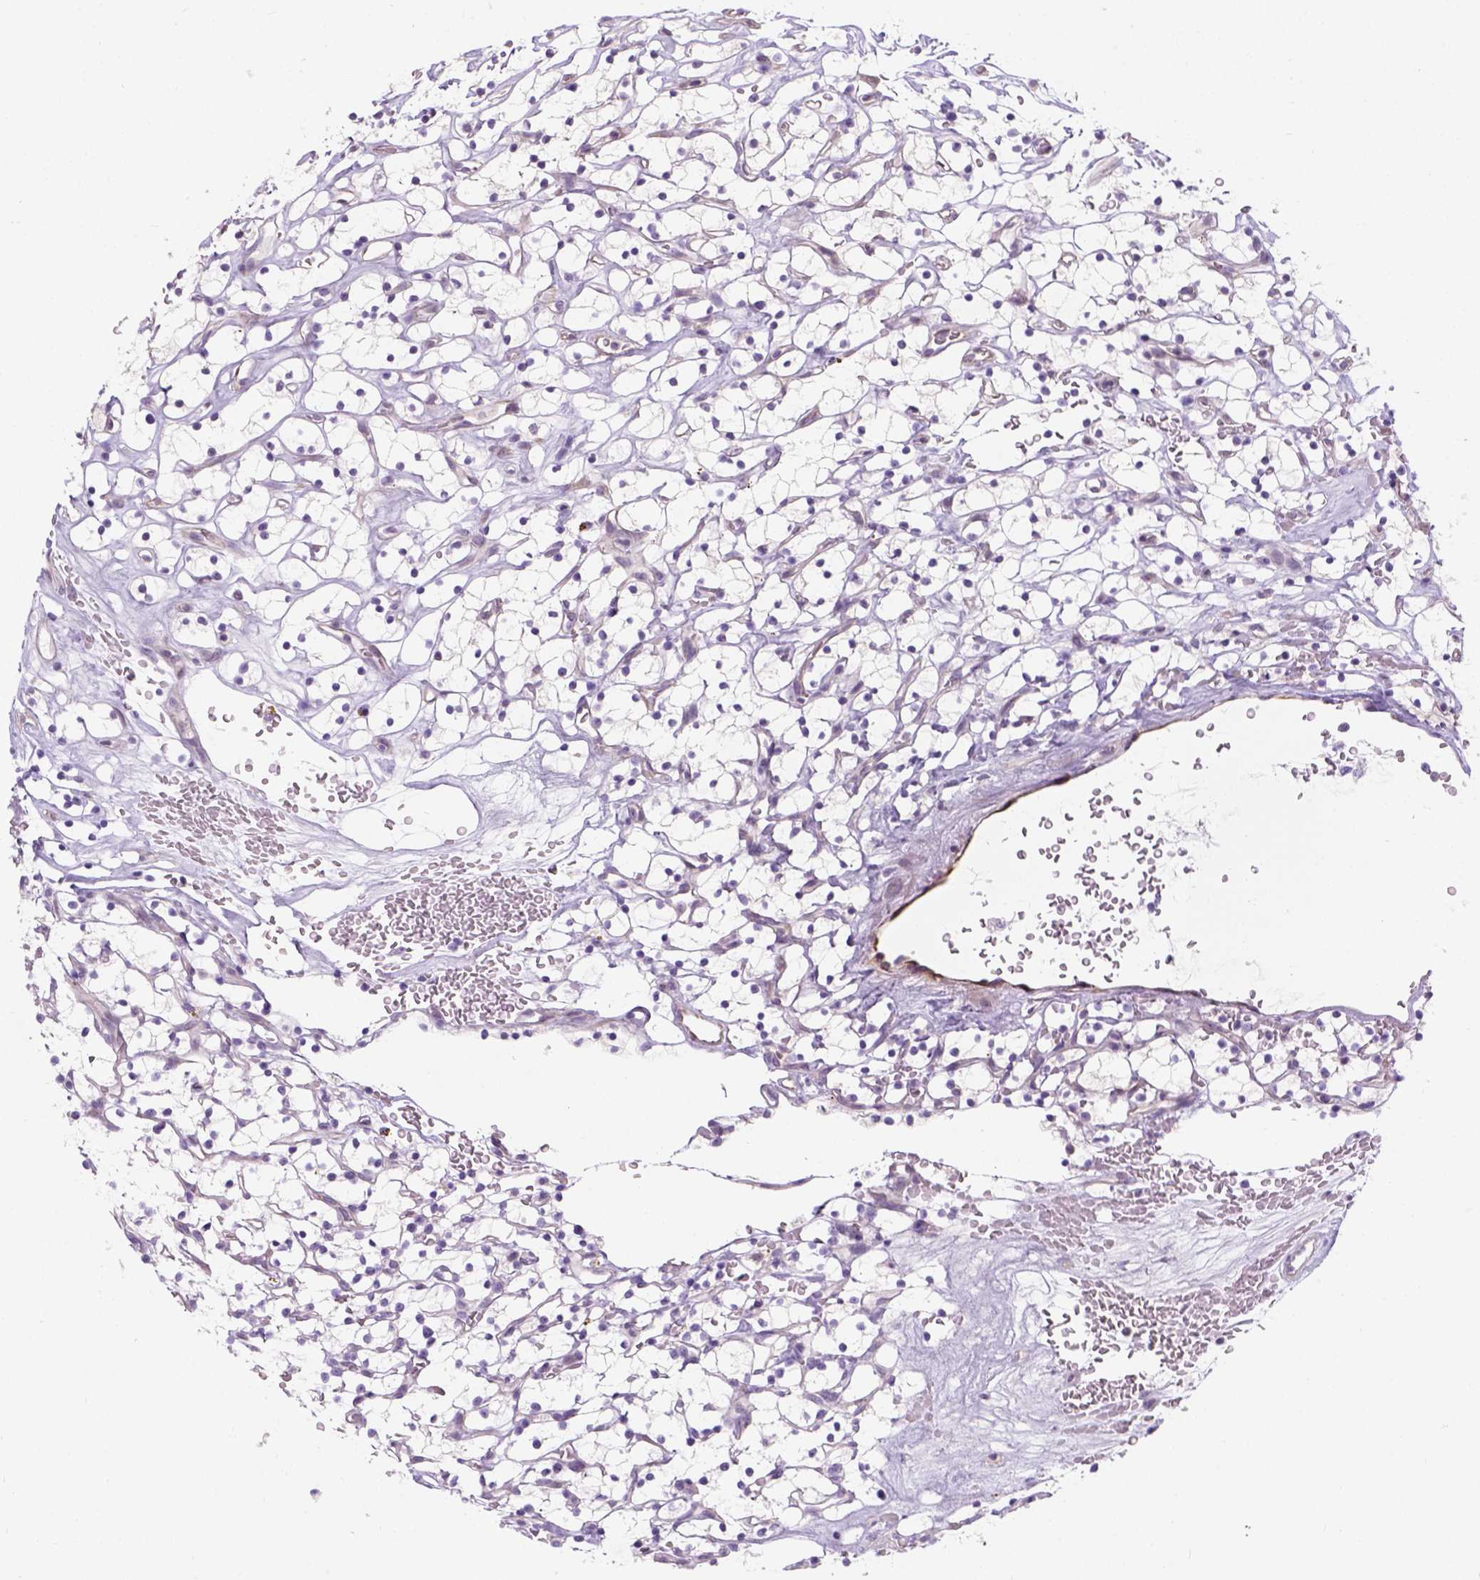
{"staining": {"intensity": "negative", "quantity": "none", "location": "none"}, "tissue": "renal cancer", "cell_type": "Tumor cells", "image_type": "cancer", "snomed": [{"axis": "morphology", "description": "Adenocarcinoma, NOS"}, {"axis": "topography", "description": "Kidney"}], "caption": "The photomicrograph shows no significant staining in tumor cells of renal cancer. (DAB (3,3'-diaminobenzidine) immunohistochemistry visualized using brightfield microscopy, high magnification).", "gene": "C20orf144", "patient": {"sex": "female", "age": 64}}